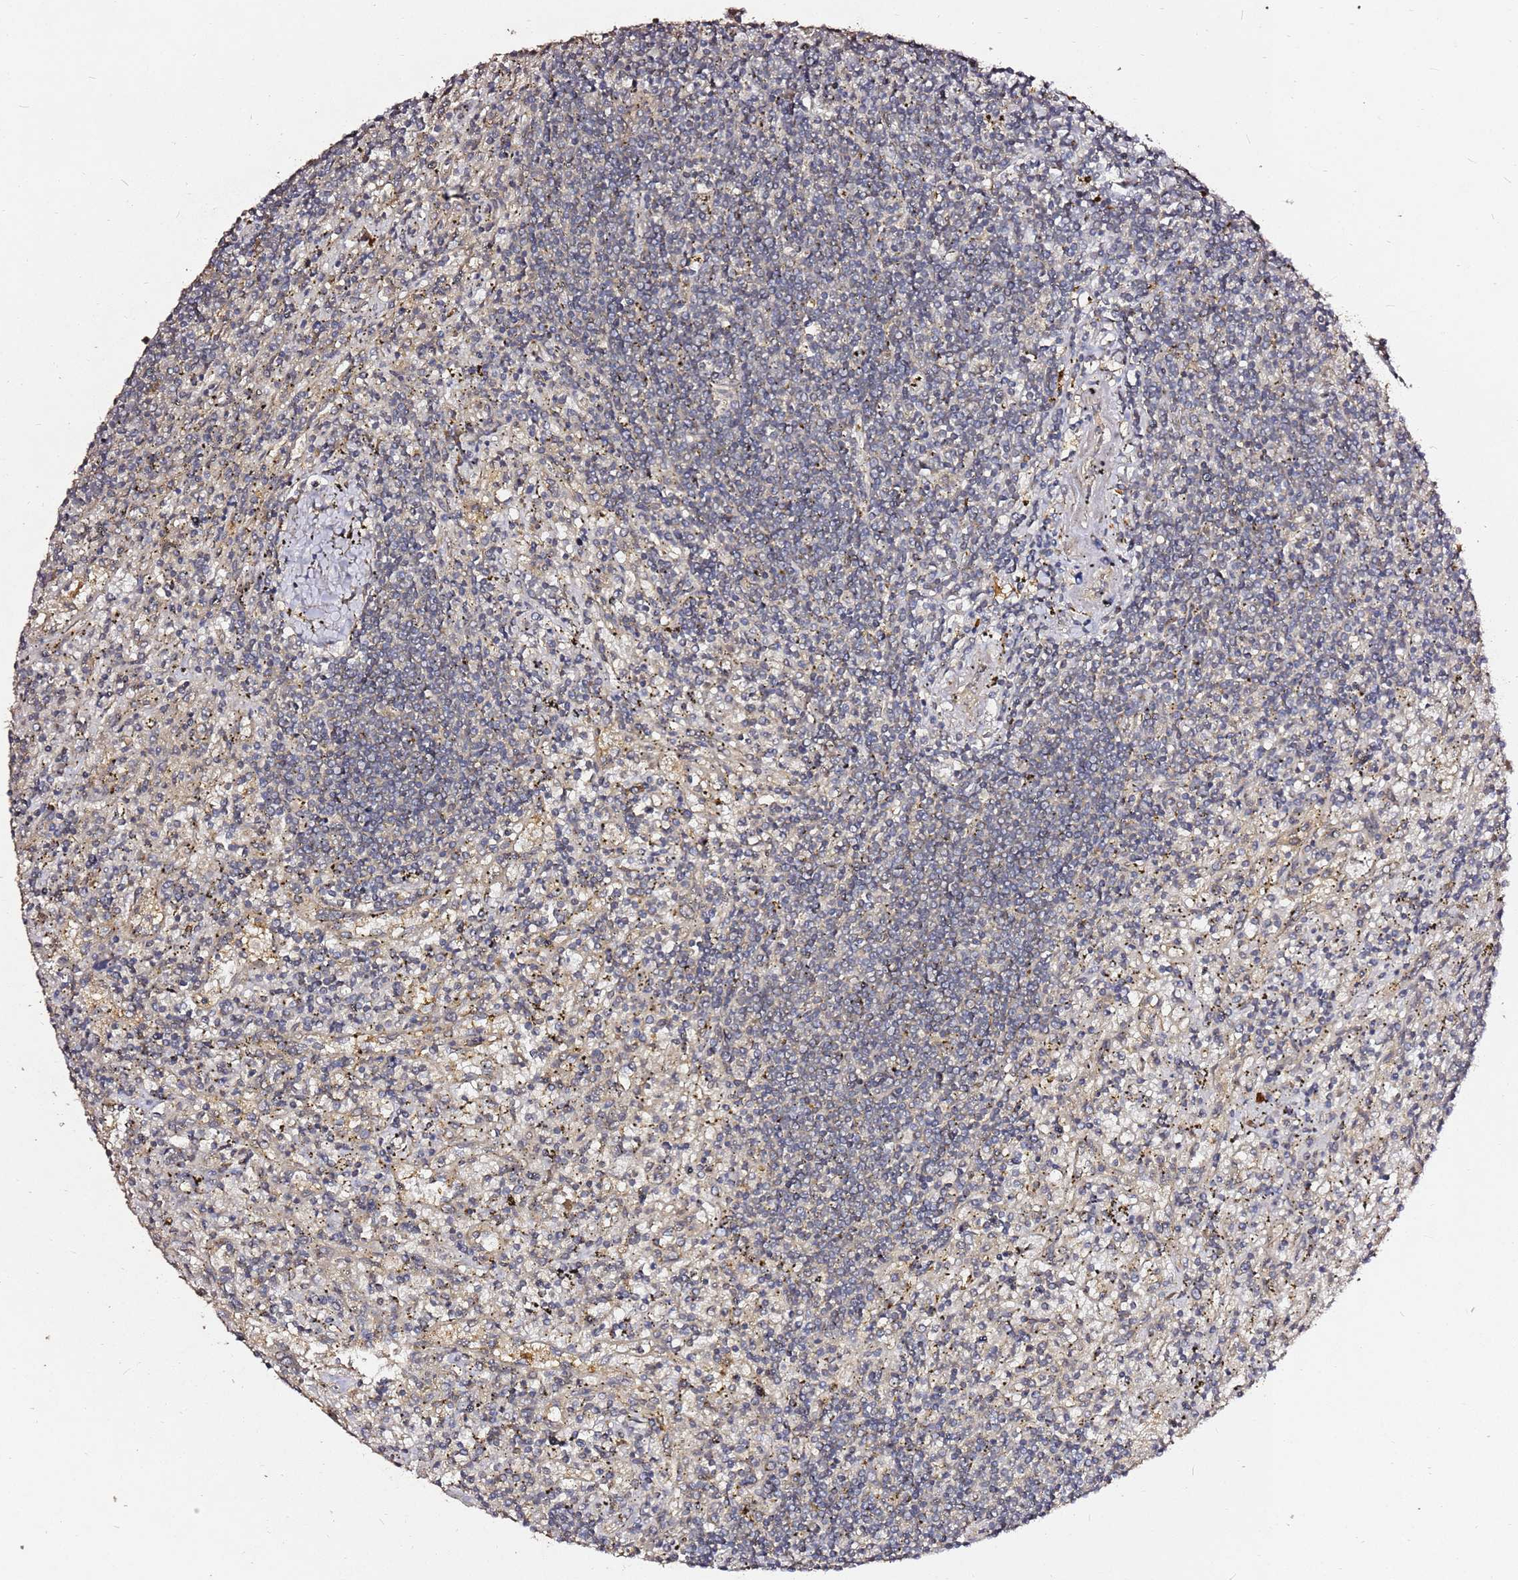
{"staining": {"intensity": "negative", "quantity": "none", "location": "none"}, "tissue": "lymphoma", "cell_type": "Tumor cells", "image_type": "cancer", "snomed": [{"axis": "morphology", "description": "Malignant lymphoma, non-Hodgkin's type, Low grade"}, {"axis": "topography", "description": "Spleen"}], "caption": "Protein analysis of lymphoma displays no significant expression in tumor cells.", "gene": "C6orf136", "patient": {"sex": "male", "age": 76}}